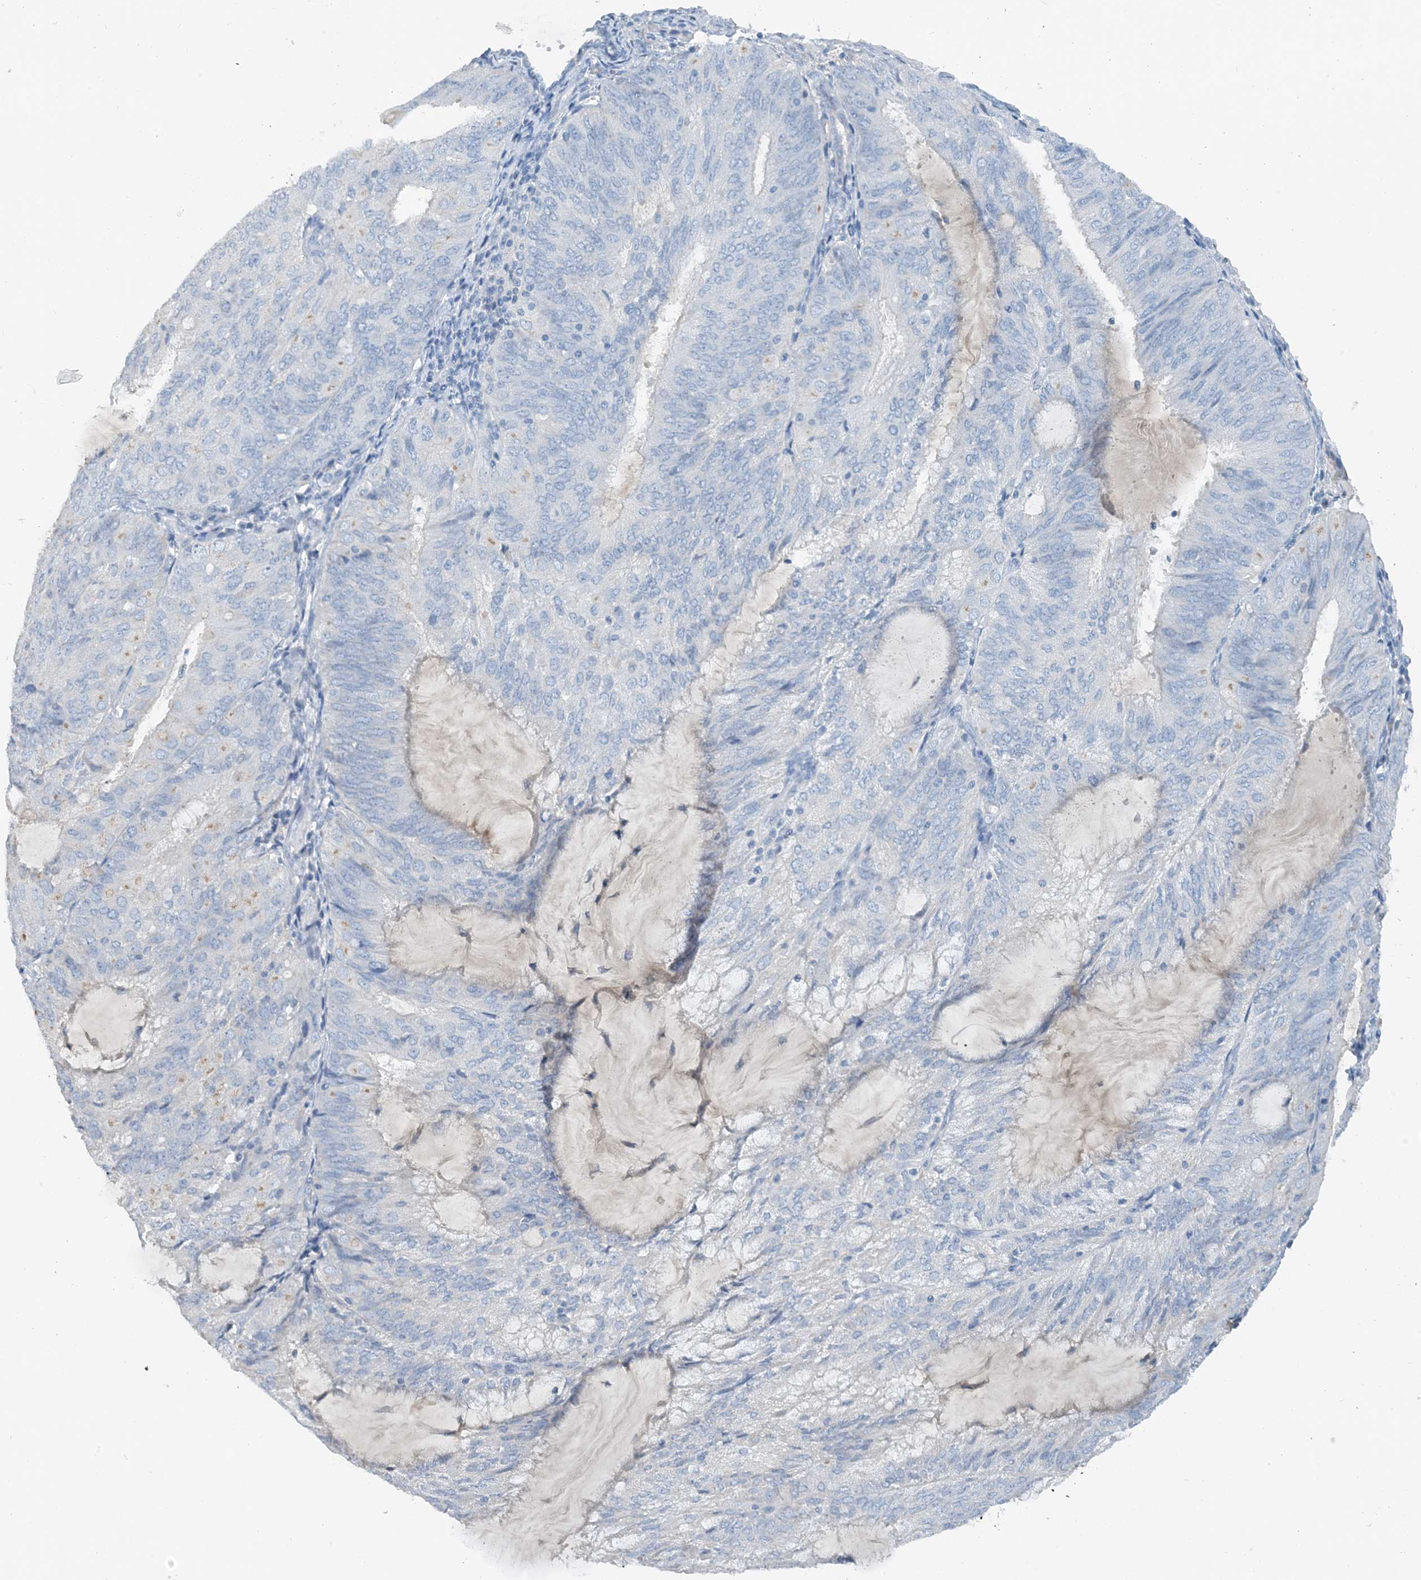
{"staining": {"intensity": "negative", "quantity": "none", "location": "none"}, "tissue": "endometrial cancer", "cell_type": "Tumor cells", "image_type": "cancer", "snomed": [{"axis": "morphology", "description": "Adenocarcinoma, NOS"}, {"axis": "topography", "description": "Endometrium"}], "caption": "Adenocarcinoma (endometrial) was stained to show a protein in brown. There is no significant expression in tumor cells.", "gene": "CTRL", "patient": {"sex": "female", "age": 81}}